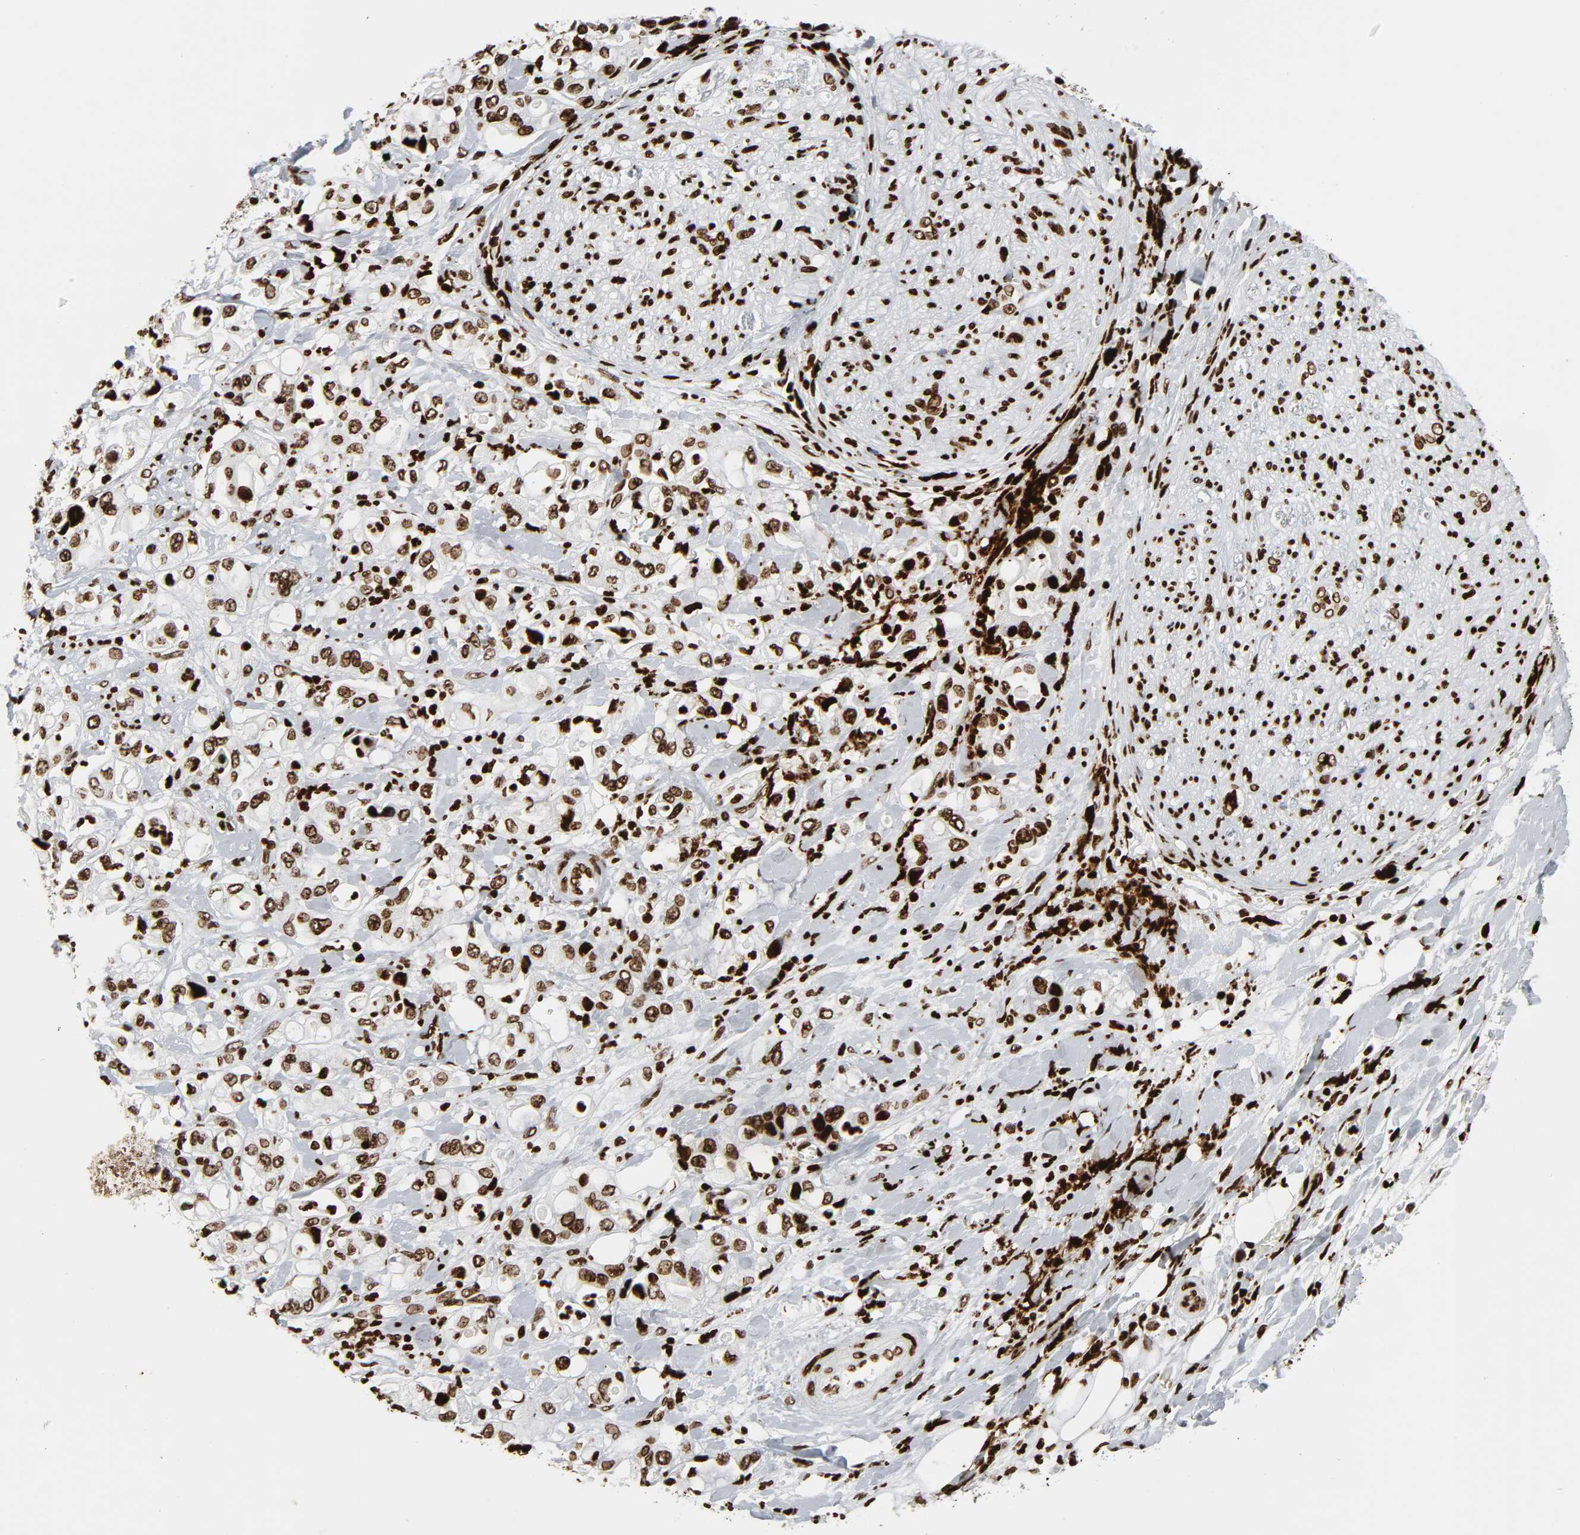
{"staining": {"intensity": "strong", "quantity": ">75%", "location": "nuclear"}, "tissue": "pancreatic cancer", "cell_type": "Tumor cells", "image_type": "cancer", "snomed": [{"axis": "morphology", "description": "Adenocarcinoma, NOS"}, {"axis": "topography", "description": "Pancreas"}], "caption": "DAB (3,3'-diaminobenzidine) immunohistochemical staining of adenocarcinoma (pancreatic) demonstrates strong nuclear protein staining in about >75% of tumor cells.", "gene": "RXRA", "patient": {"sex": "male", "age": 70}}